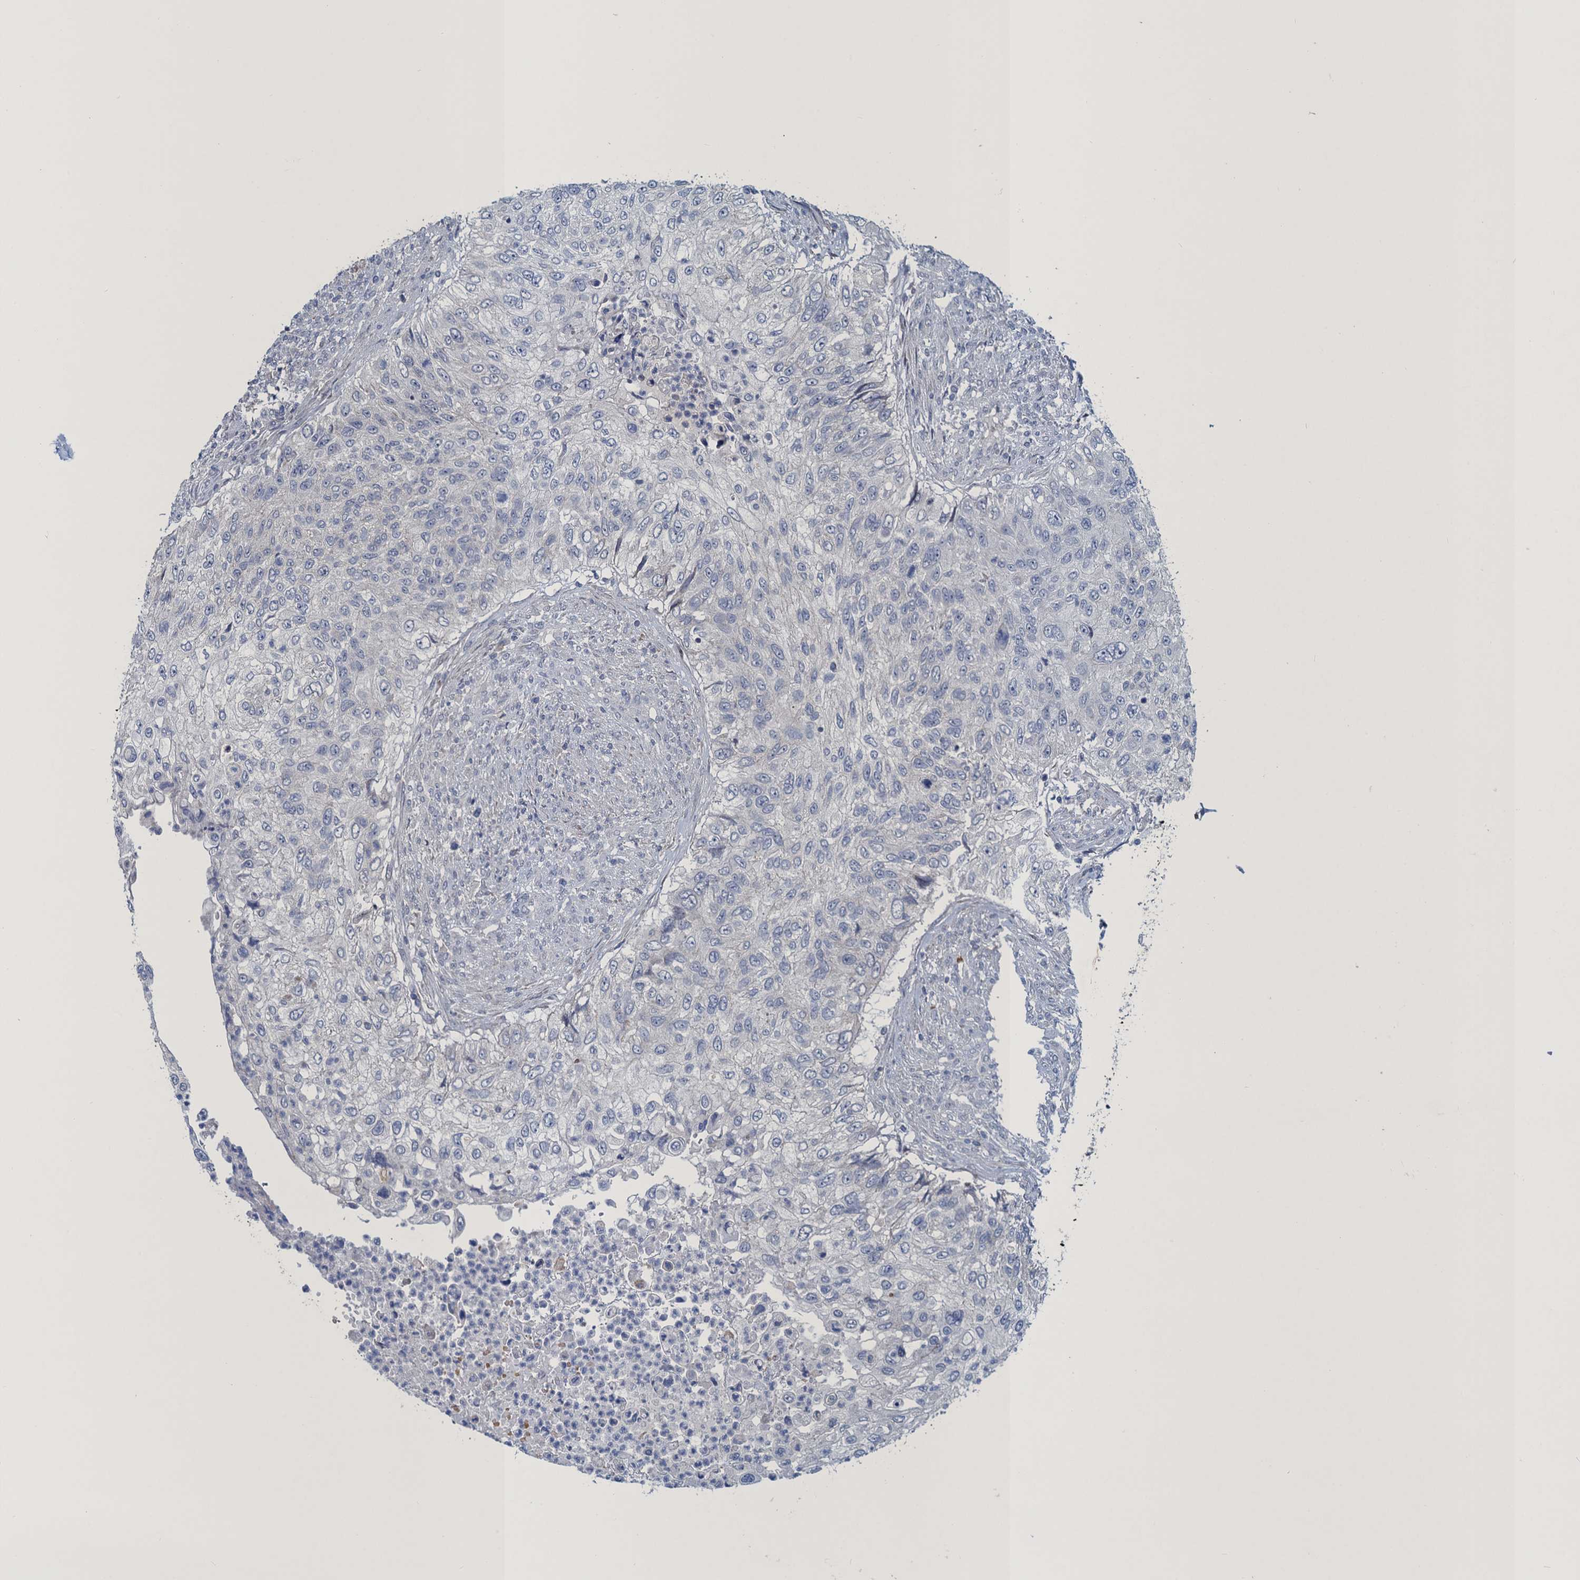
{"staining": {"intensity": "negative", "quantity": "none", "location": "none"}, "tissue": "urothelial cancer", "cell_type": "Tumor cells", "image_type": "cancer", "snomed": [{"axis": "morphology", "description": "Urothelial carcinoma, High grade"}, {"axis": "topography", "description": "Urinary bladder"}], "caption": "Human high-grade urothelial carcinoma stained for a protein using immunohistochemistry (IHC) reveals no expression in tumor cells.", "gene": "ATOSA", "patient": {"sex": "female", "age": 60}}